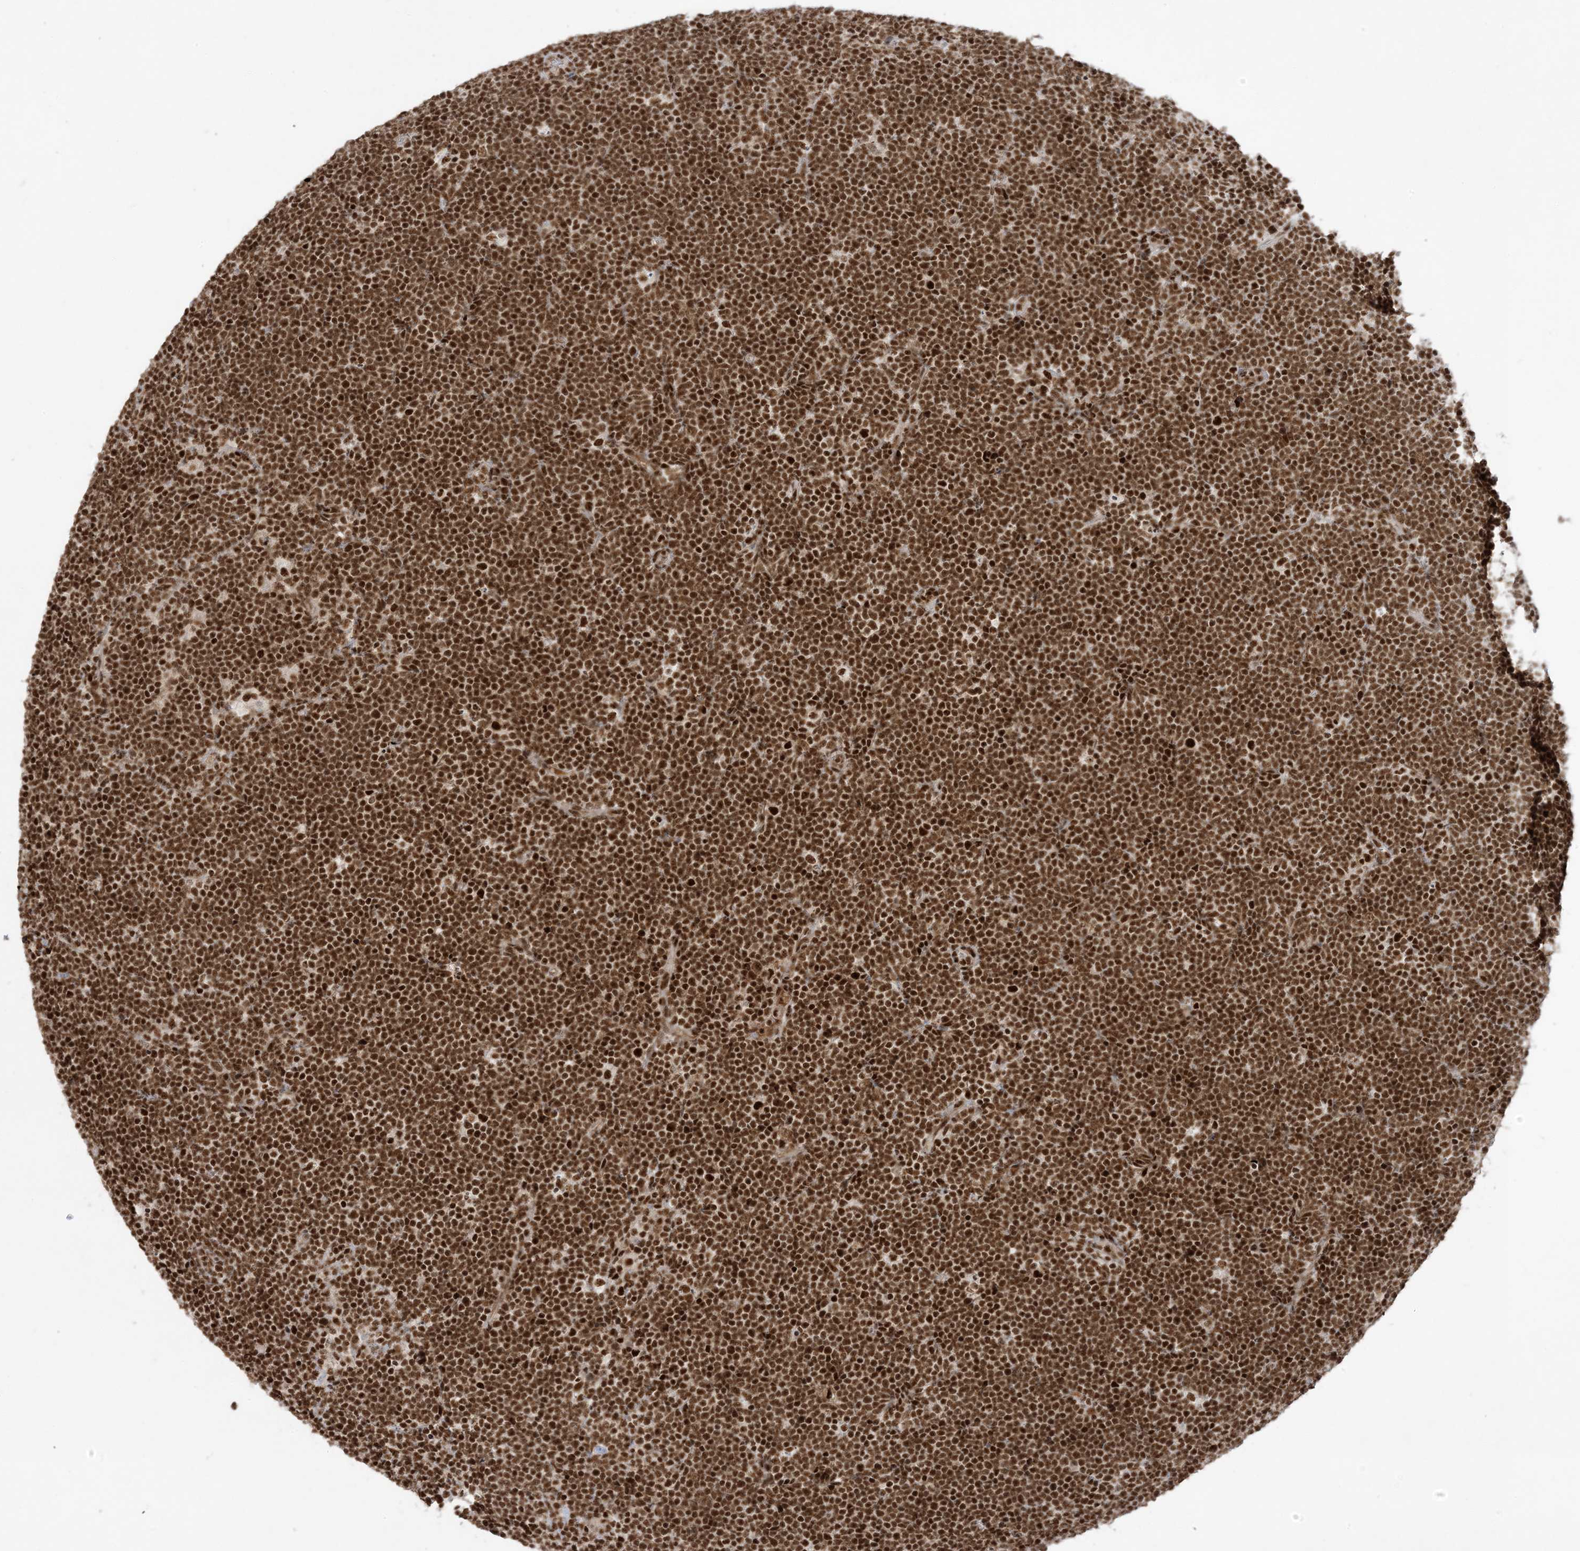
{"staining": {"intensity": "strong", "quantity": ">75%", "location": "nuclear"}, "tissue": "lymphoma", "cell_type": "Tumor cells", "image_type": "cancer", "snomed": [{"axis": "morphology", "description": "Malignant lymphoma, non-Hodgkin's type, High grade"}, {"axis": "topography", "description": "Lymph node"}], "caption": "The image exhibits staining of high-grade malignant lymphoma, non-Hodgkin's type, revealing strong nuclear protein expression (brown color) within tumor cells. The protein of interest is shown in brown color, while the nuclei are stained blue.", "gene": "PPIL2", "patient": {"sex": "male", "age": 13}}